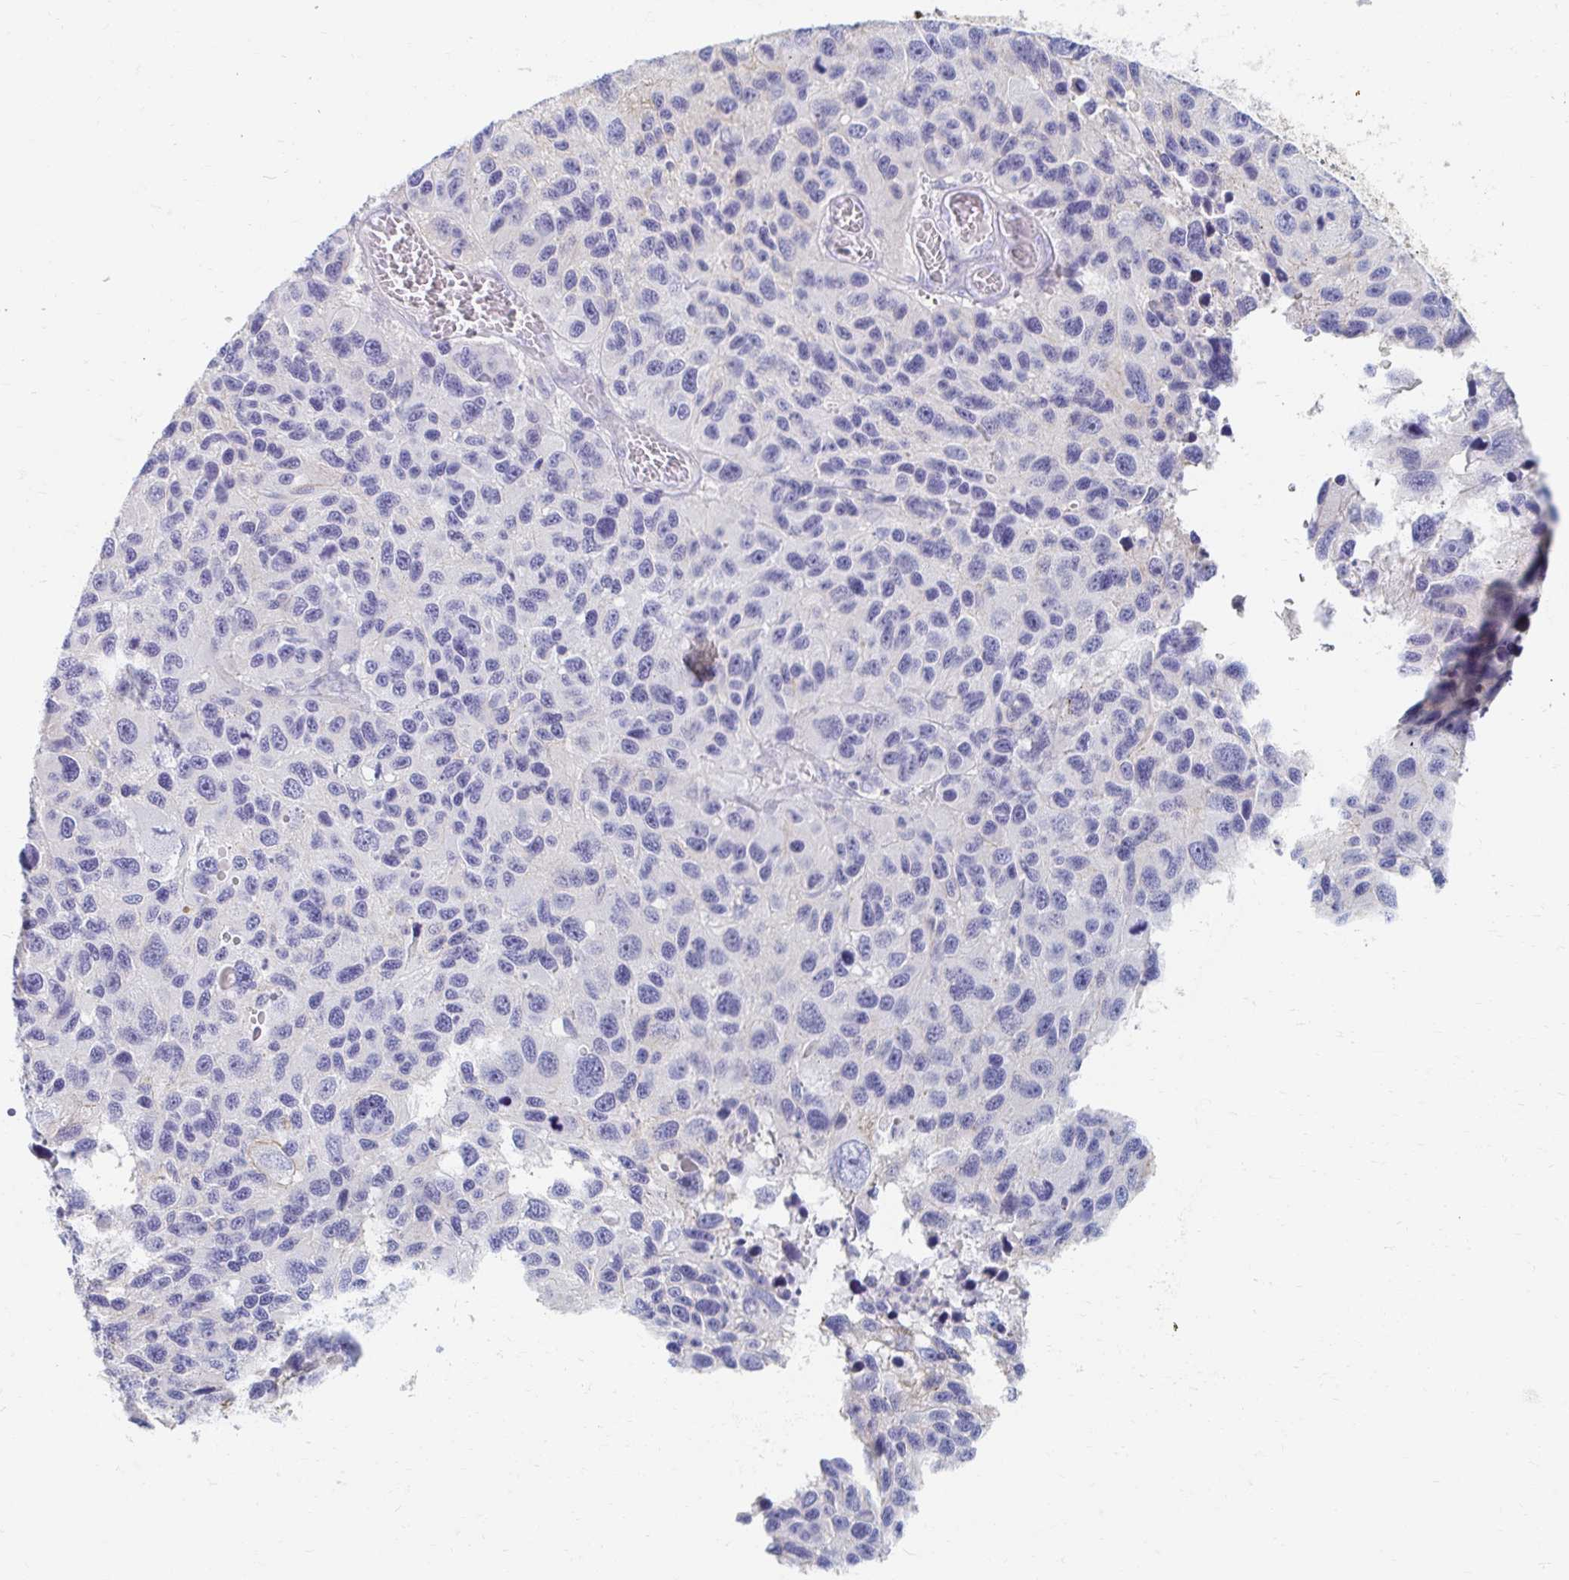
{"staining": {"intensity": "negative", "quantity": "none", "location": "none"}, "tissue": "melanoma", "cell_type": "Tumor cells", "image_type": "cancer", "snomed": [{"axis": "morphology", "description": "Malignant melanoma, NOS"}, {"axis": "topography", "description": "Skin"}], "caption": "High magnification brightfield microscopy of malignant melanoma stained with DAB (brown) and counterstained with hematoxylin (blue): tumor cells show no significant staining. The staining is performed using DAB (3,3'-diaminobenzidine) brown chromogen with nuclei counter-stained in using hematoxylin.", "gene": "MYLK2", "patient": {"sex": "male", "age": 53}}